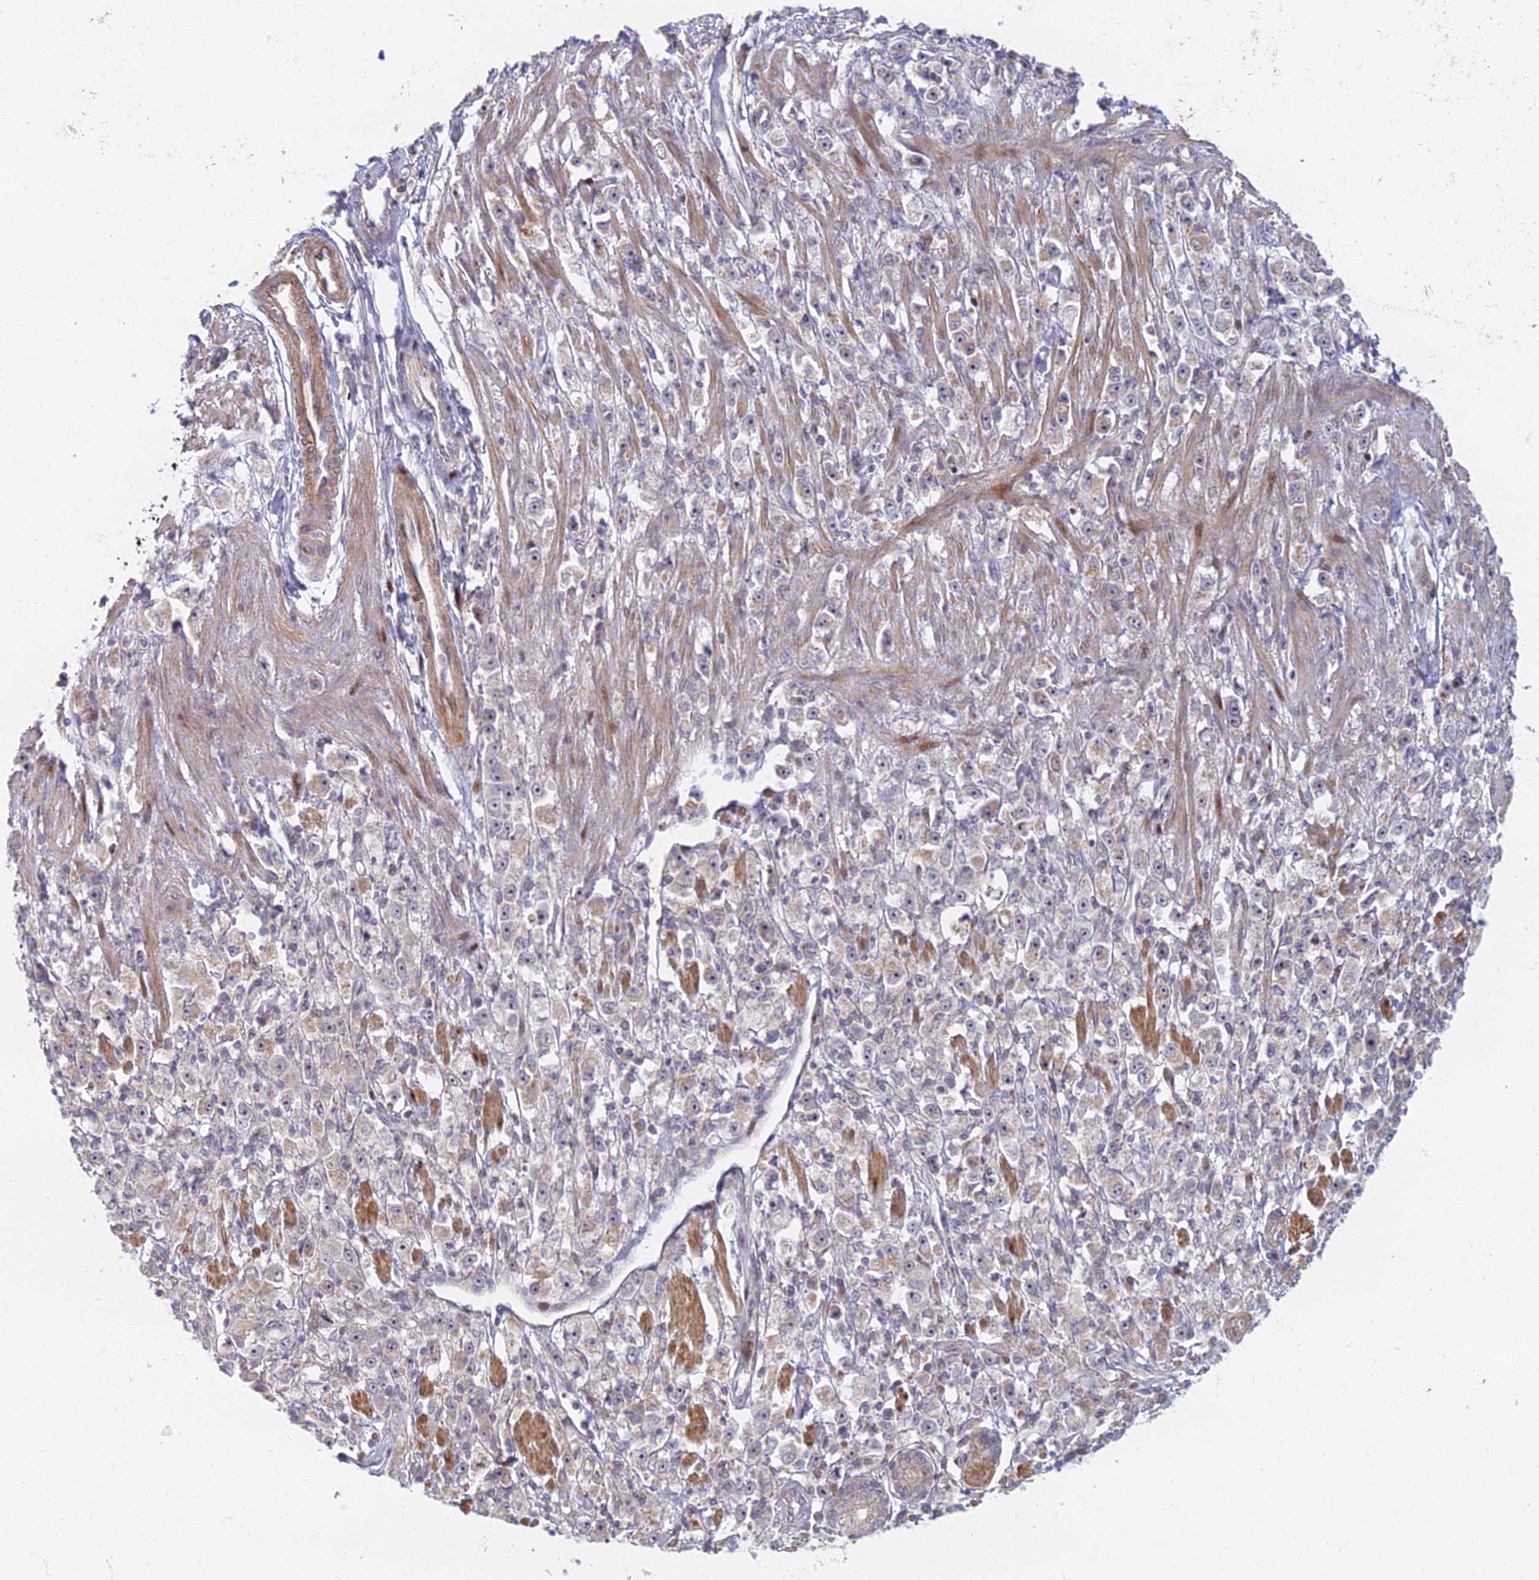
{"staining": {"intensity": "negative", "quantity": "none", "location": "none"}, "tissue": "stomach cancer", "cell_type": "Tumor cells", "image_type": "cancer", "snomed": [{"axis": "morphology", "description": "Adenocarcinoma, NOS"}, {"axis": "topography", "description": "Stomach"}], "caption": "Stomach cancer stained for a protein using immunohistochemistry demonstrates no positivity tumor cells.", "gene": "C15orf40", "patient": {"sex": "female", "age": 59}}